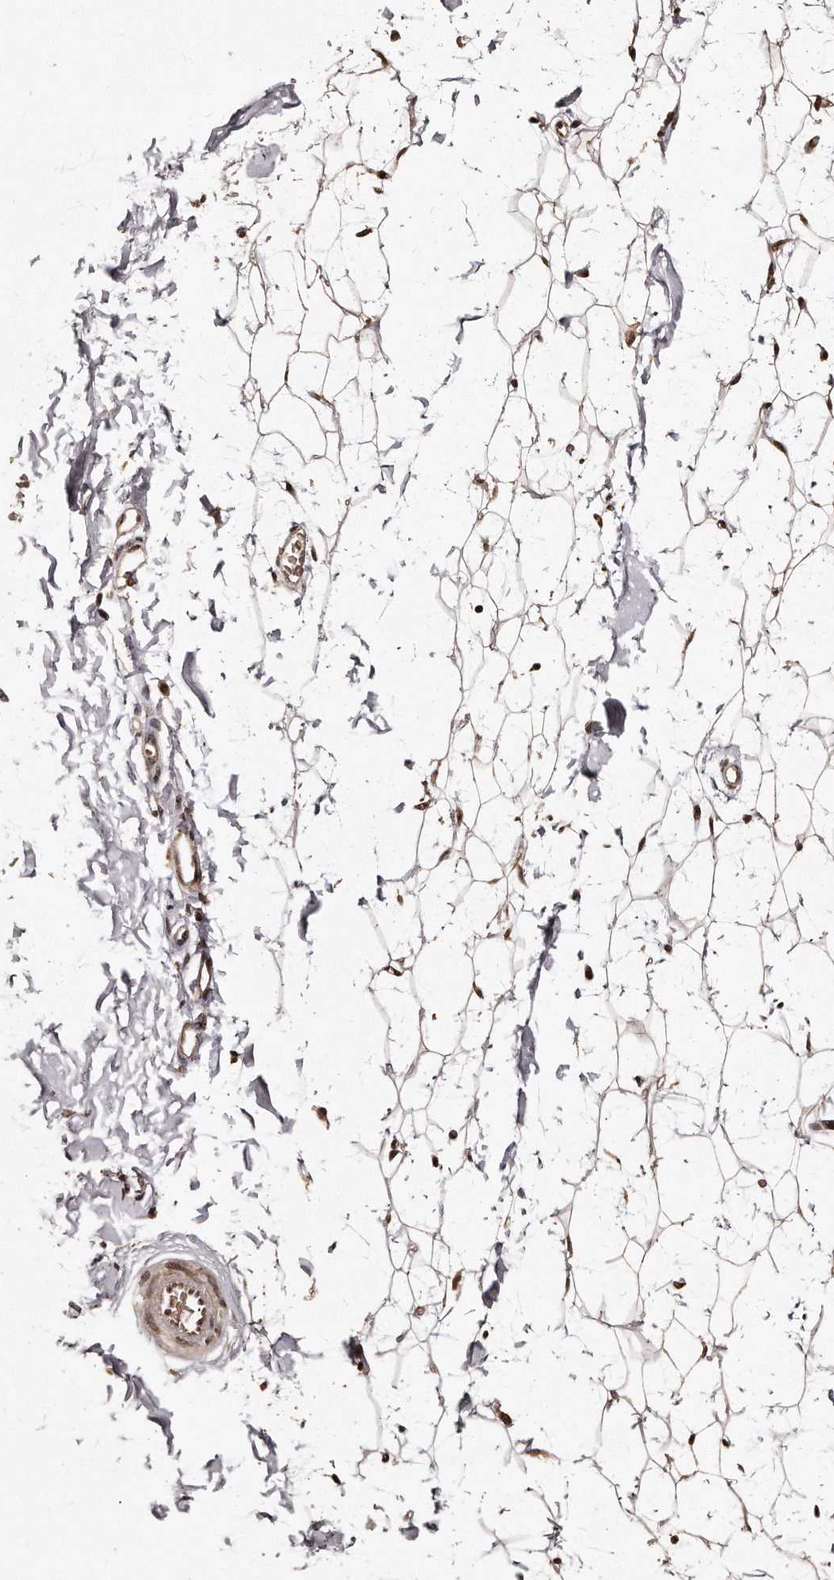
{"staining": {"intensity": "moderate", "quantity": ">75%", "location": "cytoplasmic/membranous"}, "tissue": "adipose tissue", "cell_type": "Adipocytes", "image_type": "normal", "snomed": [{"axis": "morphology", "description": "Normal tissue, NOS"}, {"axis": "topography", "description": "Breast"}], "caption": "Protein staining of unremarkable adipose tissue displays moderate cytoplasmic/membranous staining in approximately >75% of adipocytes.", "gene": "TSHR", "patient": {"sex": "female", "age": 23}}